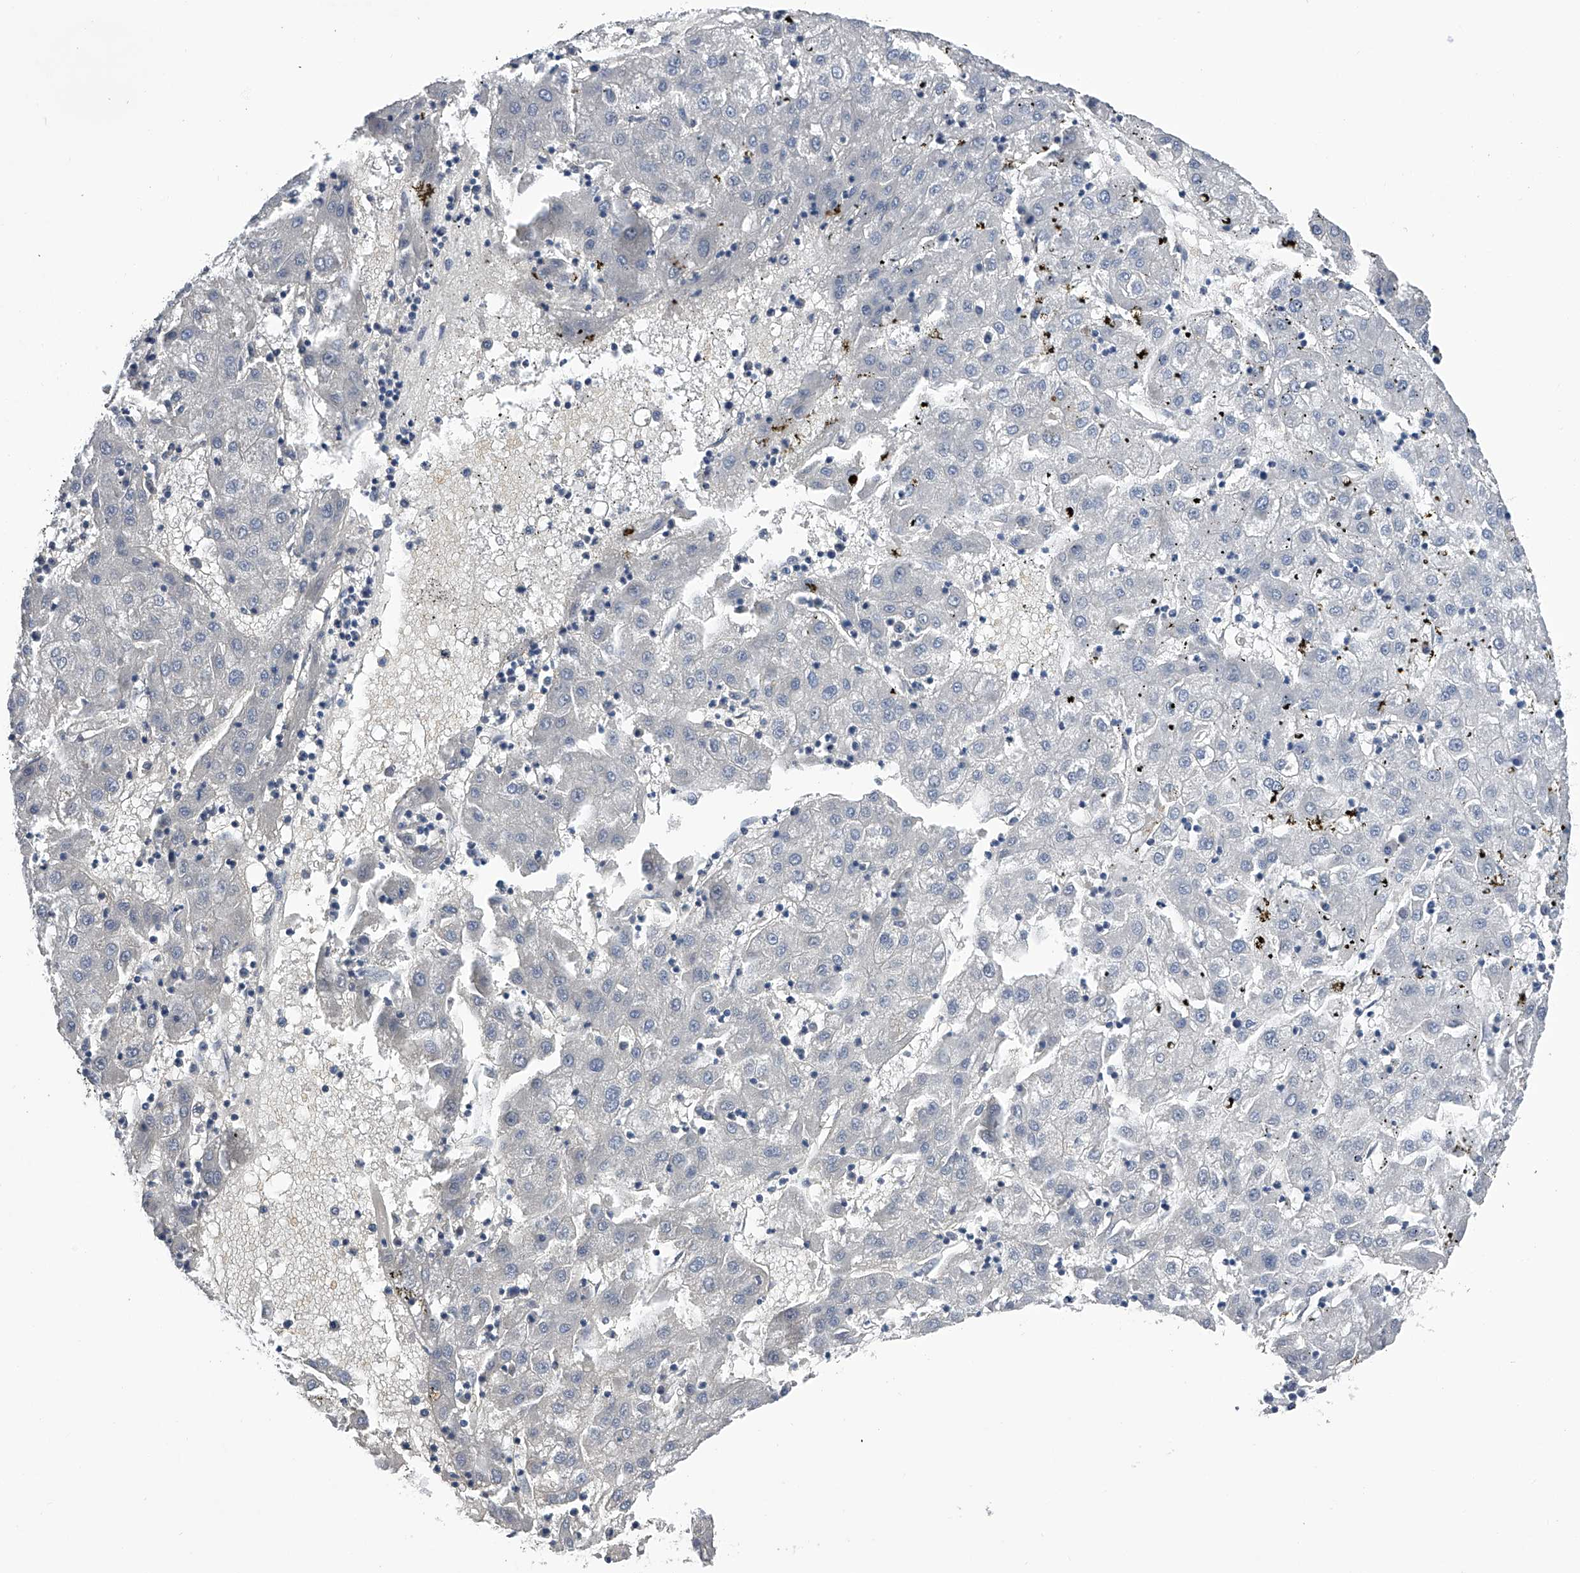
{"staining": {"intensity": "negative", "quantity": "none", "location": "none"}, "tissue": "liver cancer", "cell_type": "Tumor cells", "image_type": "cancer", "snomed": [{"axis": "morphology", "description": "Carcinoma, Hepatocellular, NOS"}, {"axis": "topography", "description": "Liver"}], "caption": "The micrograph shows no staining of tumor cells in hepatocellular carcinoma (liver).", "gene": "RWDD2A", "patient": {"sex": "male", "age": 72}}